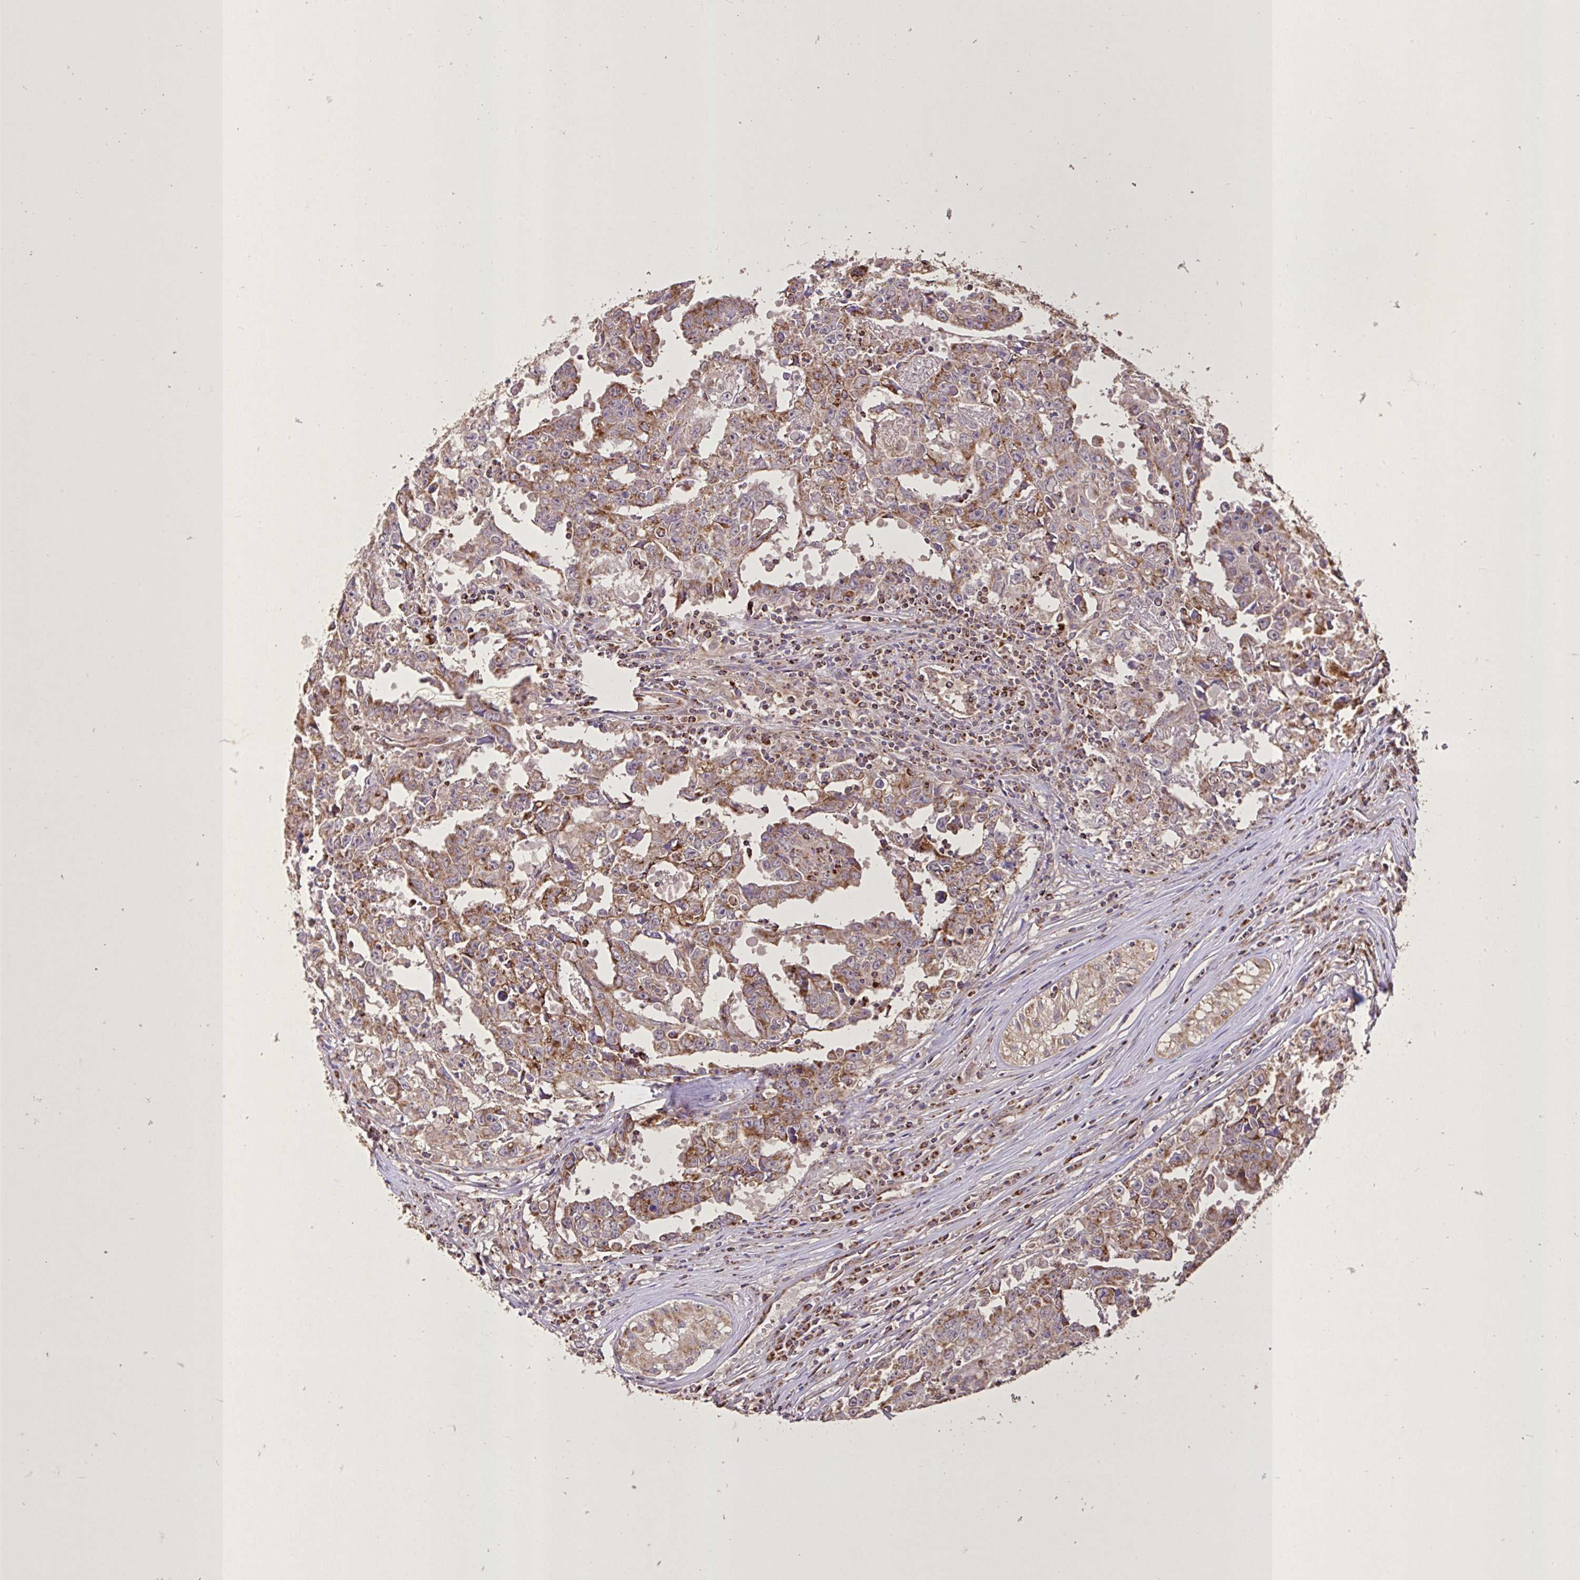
{"staining": {"intensity": "moderate", "quantity": ">75%", "location": "cytoplasmic/membranous"}, "tissue": "testis cancer", "cell_type": "Tumor cells", "image_type": "cancer", "snomed": [{"axis": "morphology", "description": "Carcinoma, Embryonal, NOS"}, {"axis": "topography", "description": "Testis"}], "caption": "Immunohistochemistry (IHC) micrograph of human testis cancer (embryonal carcinoma) stained for a protein (brown), which reveals medium levels of moderate cytoplasmic/membranous expression in approximately >75% of tumor cells.", "gene": "AGK", "patient": {"sex": "male", "age": 22}}